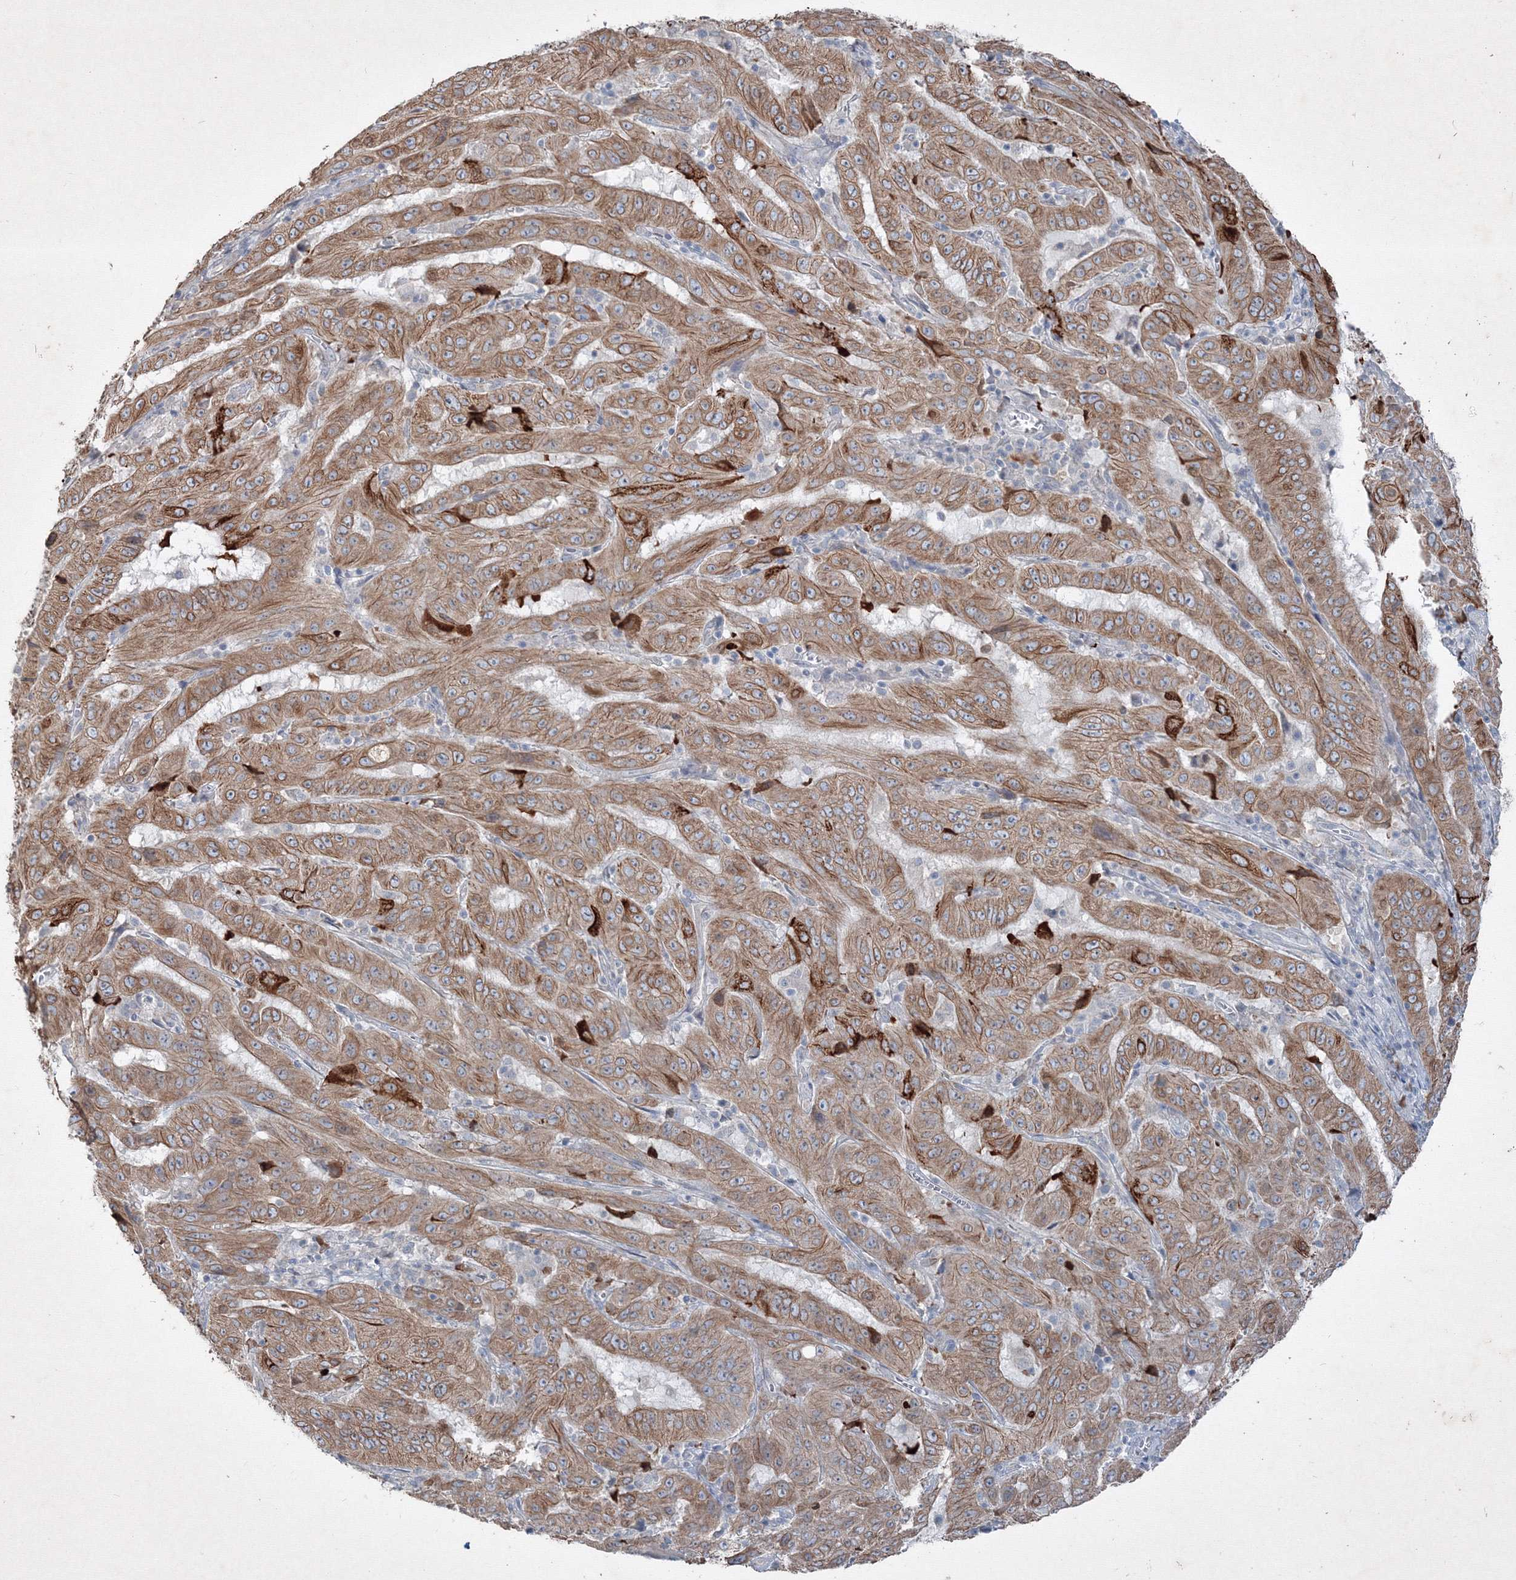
{"staining": {"intensity": "moderate", "quantity": ">75%", "location": "cytoplasmic/membranous"}, "tissue": "pancreatic cancer", "cell_type": "Tumor cells", "image_type": "cancer", "snomed": [{"axis": "morphology", "description": "Adenocarcinoma, NOS"}, {"axis": "topography", "description": "Pancreas"}], "caption": "Pancreatic cancer stained for a protein displays moderate cytoplasmic/membranous positivity in tumor cells.", "gene": "IFNAR1", "patient": {"sex": "male", "age": 63}}